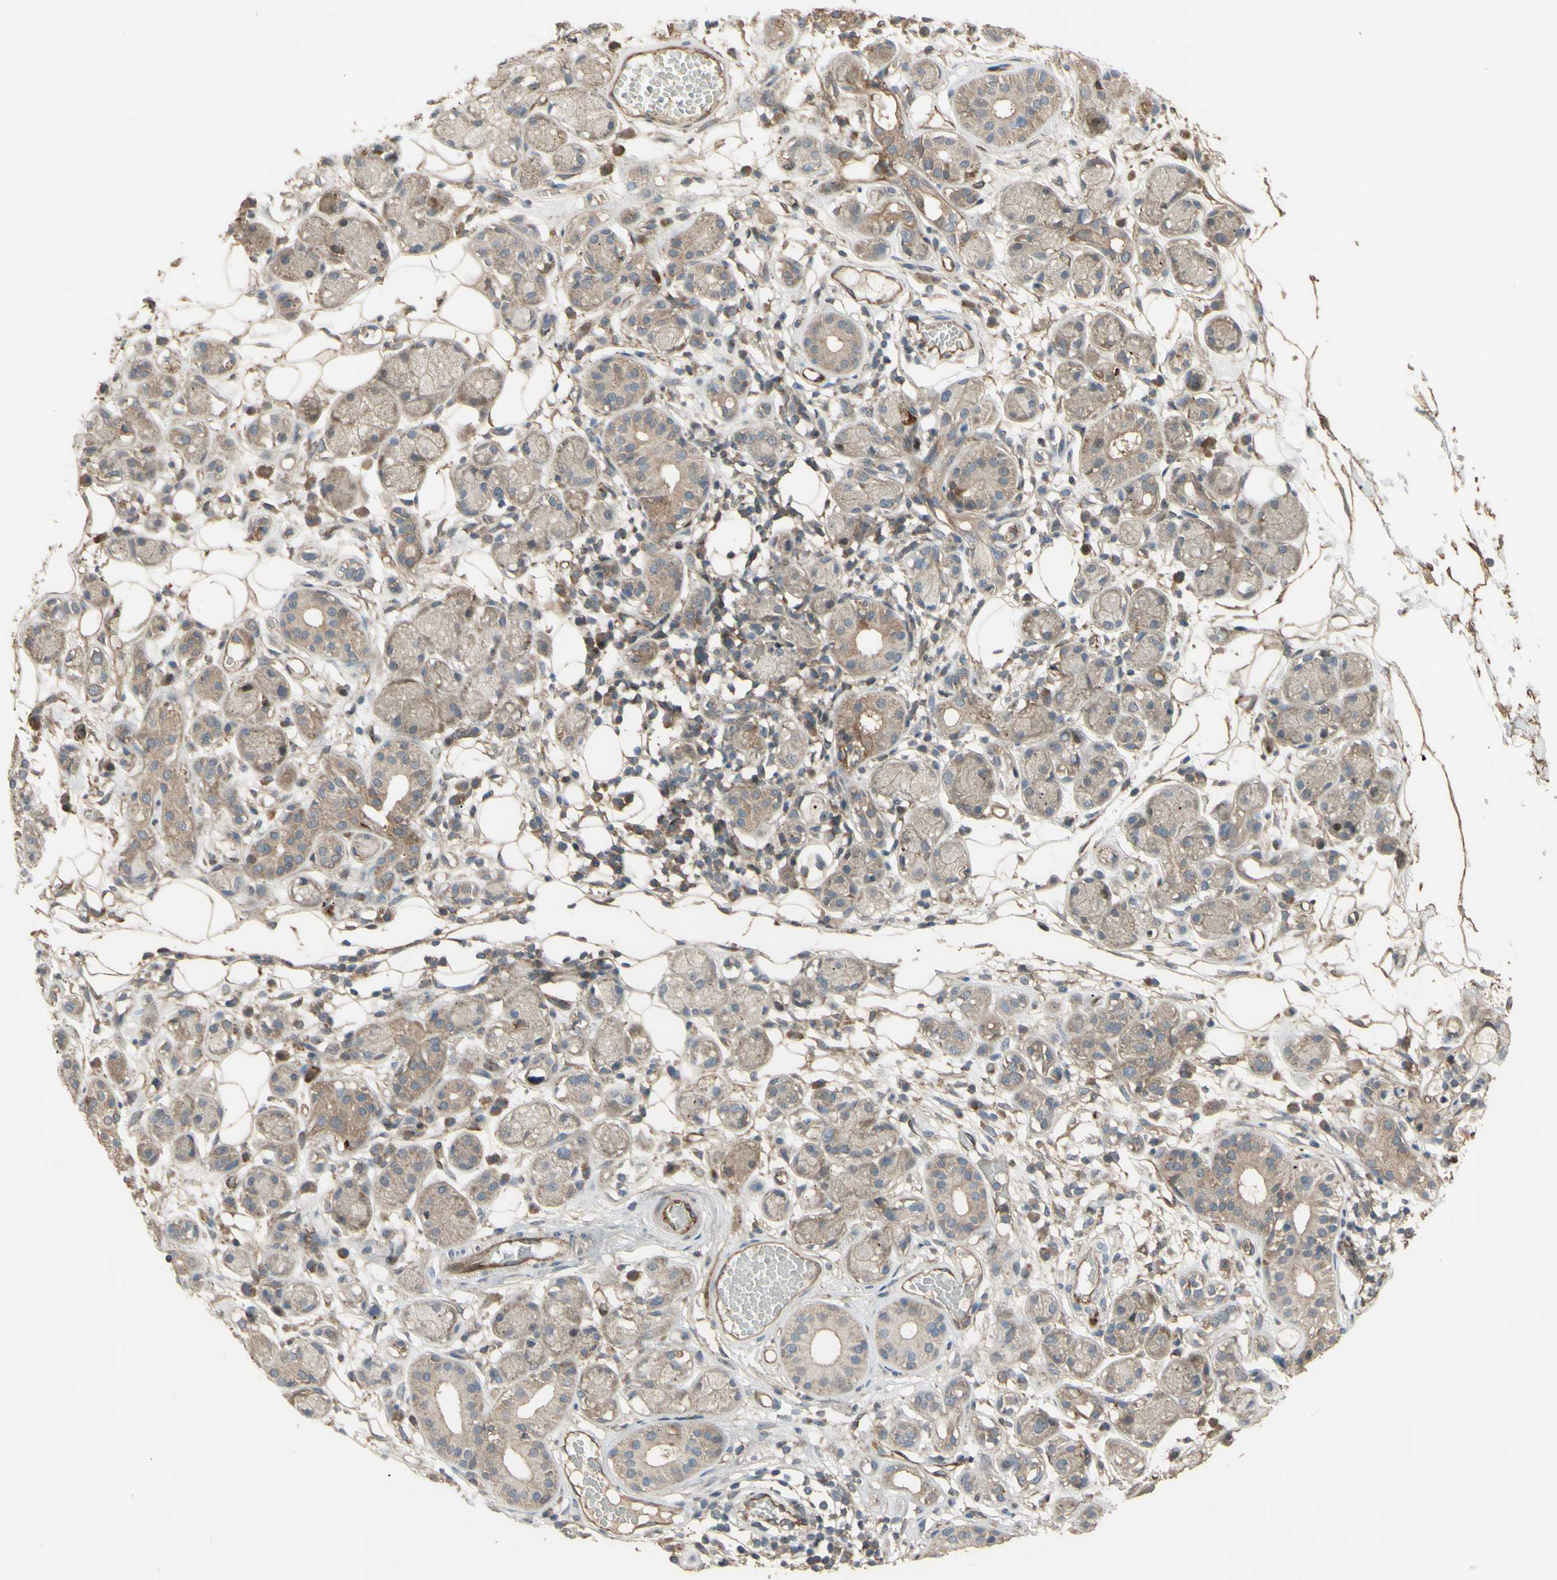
{"staining": {"intensity": "weak", "quantity": ">75%", "location": "cytoplasmic/membranous"}, "tissue": "adipose tissue", "cell_type": "Adipocytes", "image_type": "normal", "snomed": [{"axis": "morphology", "description": "Normal tissue, NOS"}, {"axis": "morphology", "description": "Inflammation, NOS"}, {"axis": "topography", "description": "Vascular tissue"}, {"axis": "topography", "description": "Salivary gland"}], "caption": "Immunohistochemical staining of unremarkable human adipose tissue displays low levels of weak cytoplasmic/membranous staining in approximately >75% of adipocytes.", "gene": "SHROOM4", "patient": {"sex": "female", "age": 75}}